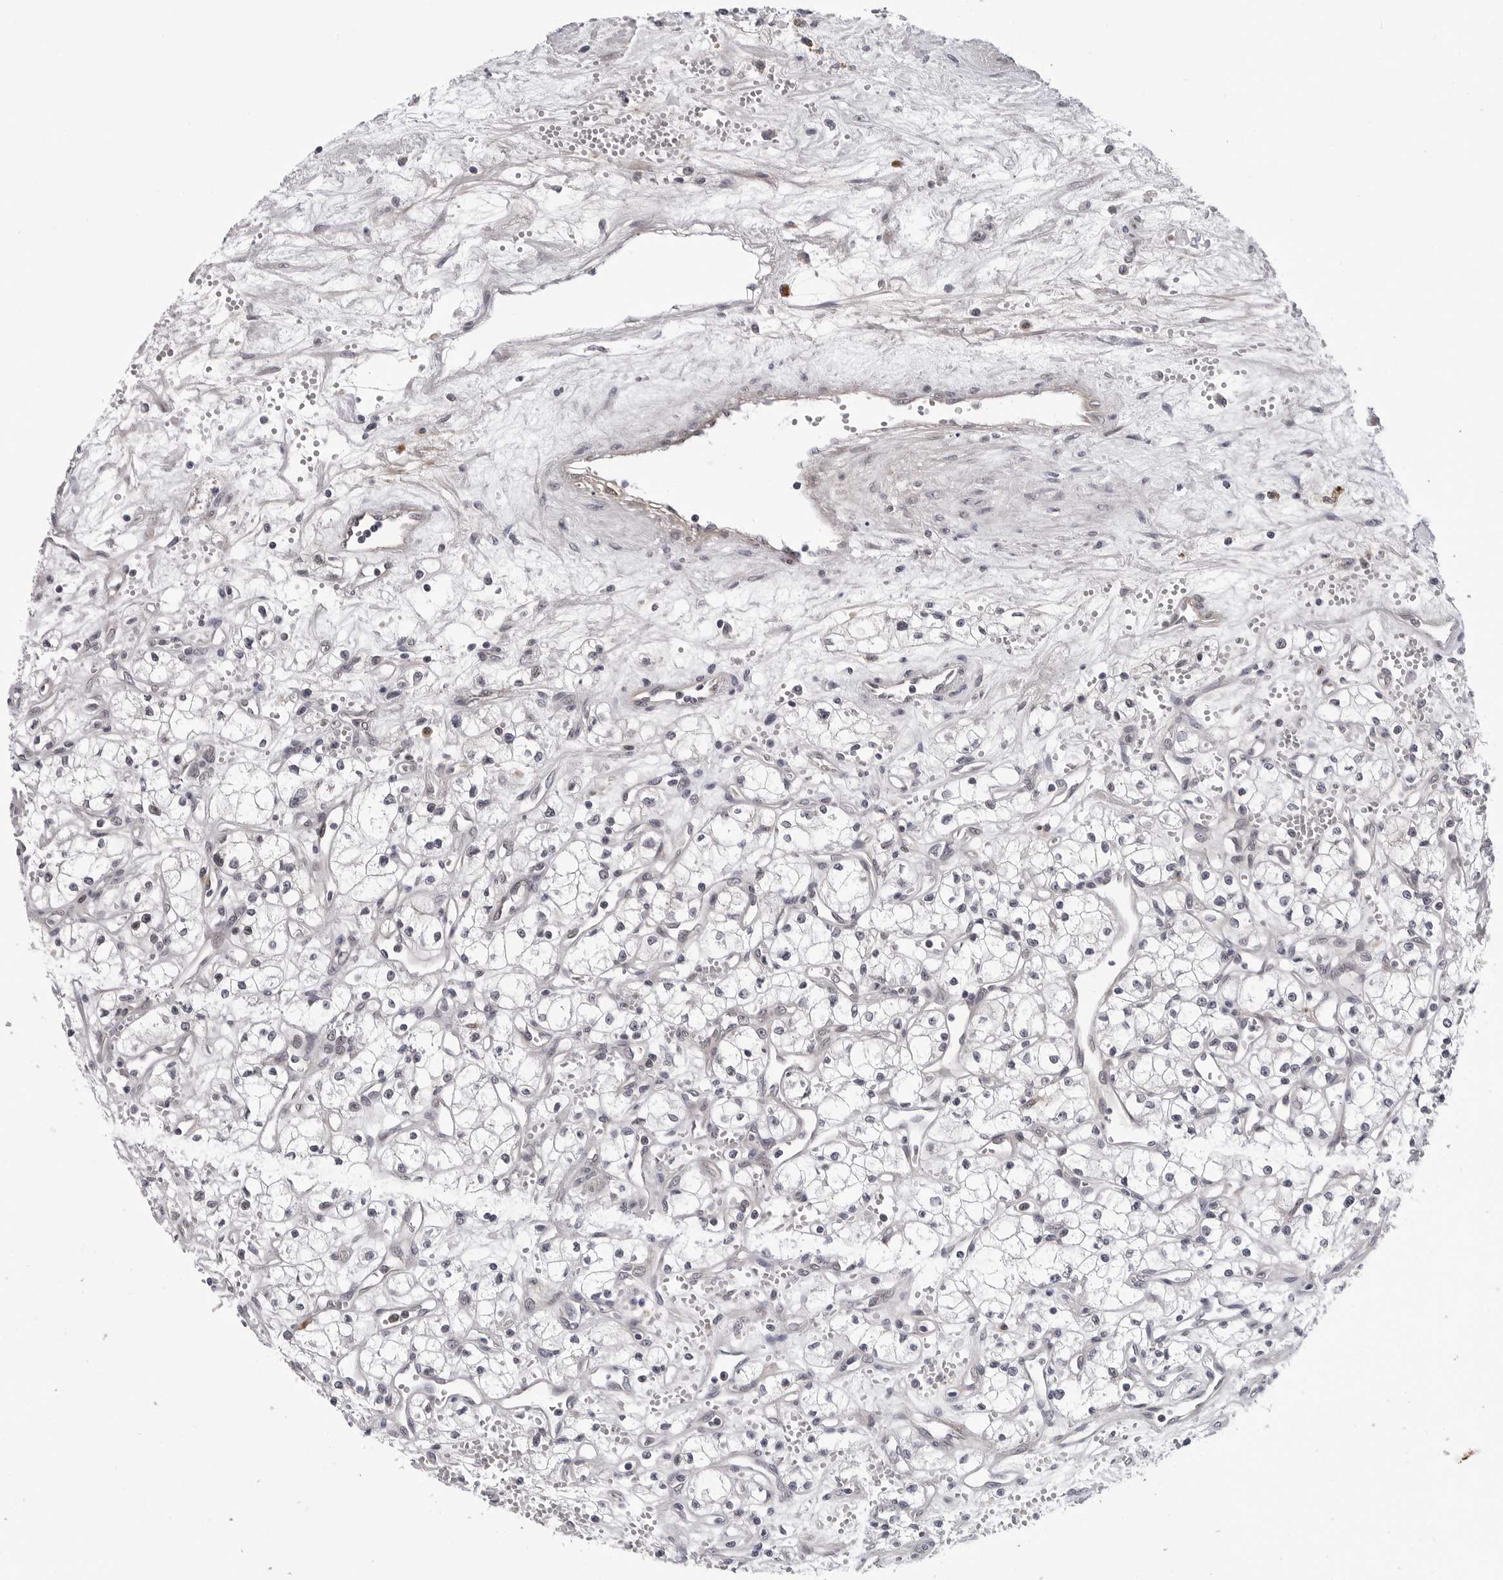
{"staining": {"intensity": "negative", "quantity": "none", "location": "none"}, "tissue": "renal cancer", "cell_type": "Tumor cells", "image_type": "cancer", "snomed": [{"axis": "morphology", "description": "Adenocarcinoma, NOS"}, {"axis": "topography", "description": "Kidney"}], "caption": "Renal adenocarcinoma was stained to show a protein in brown. There is no significant expression in tumor cells. The staining is performed using DAB brown chromogen with nuclei counter-stained in using hematoxylin.", "gene": "KIAA1614", "patient": {"sex": "male", "age": 59}}